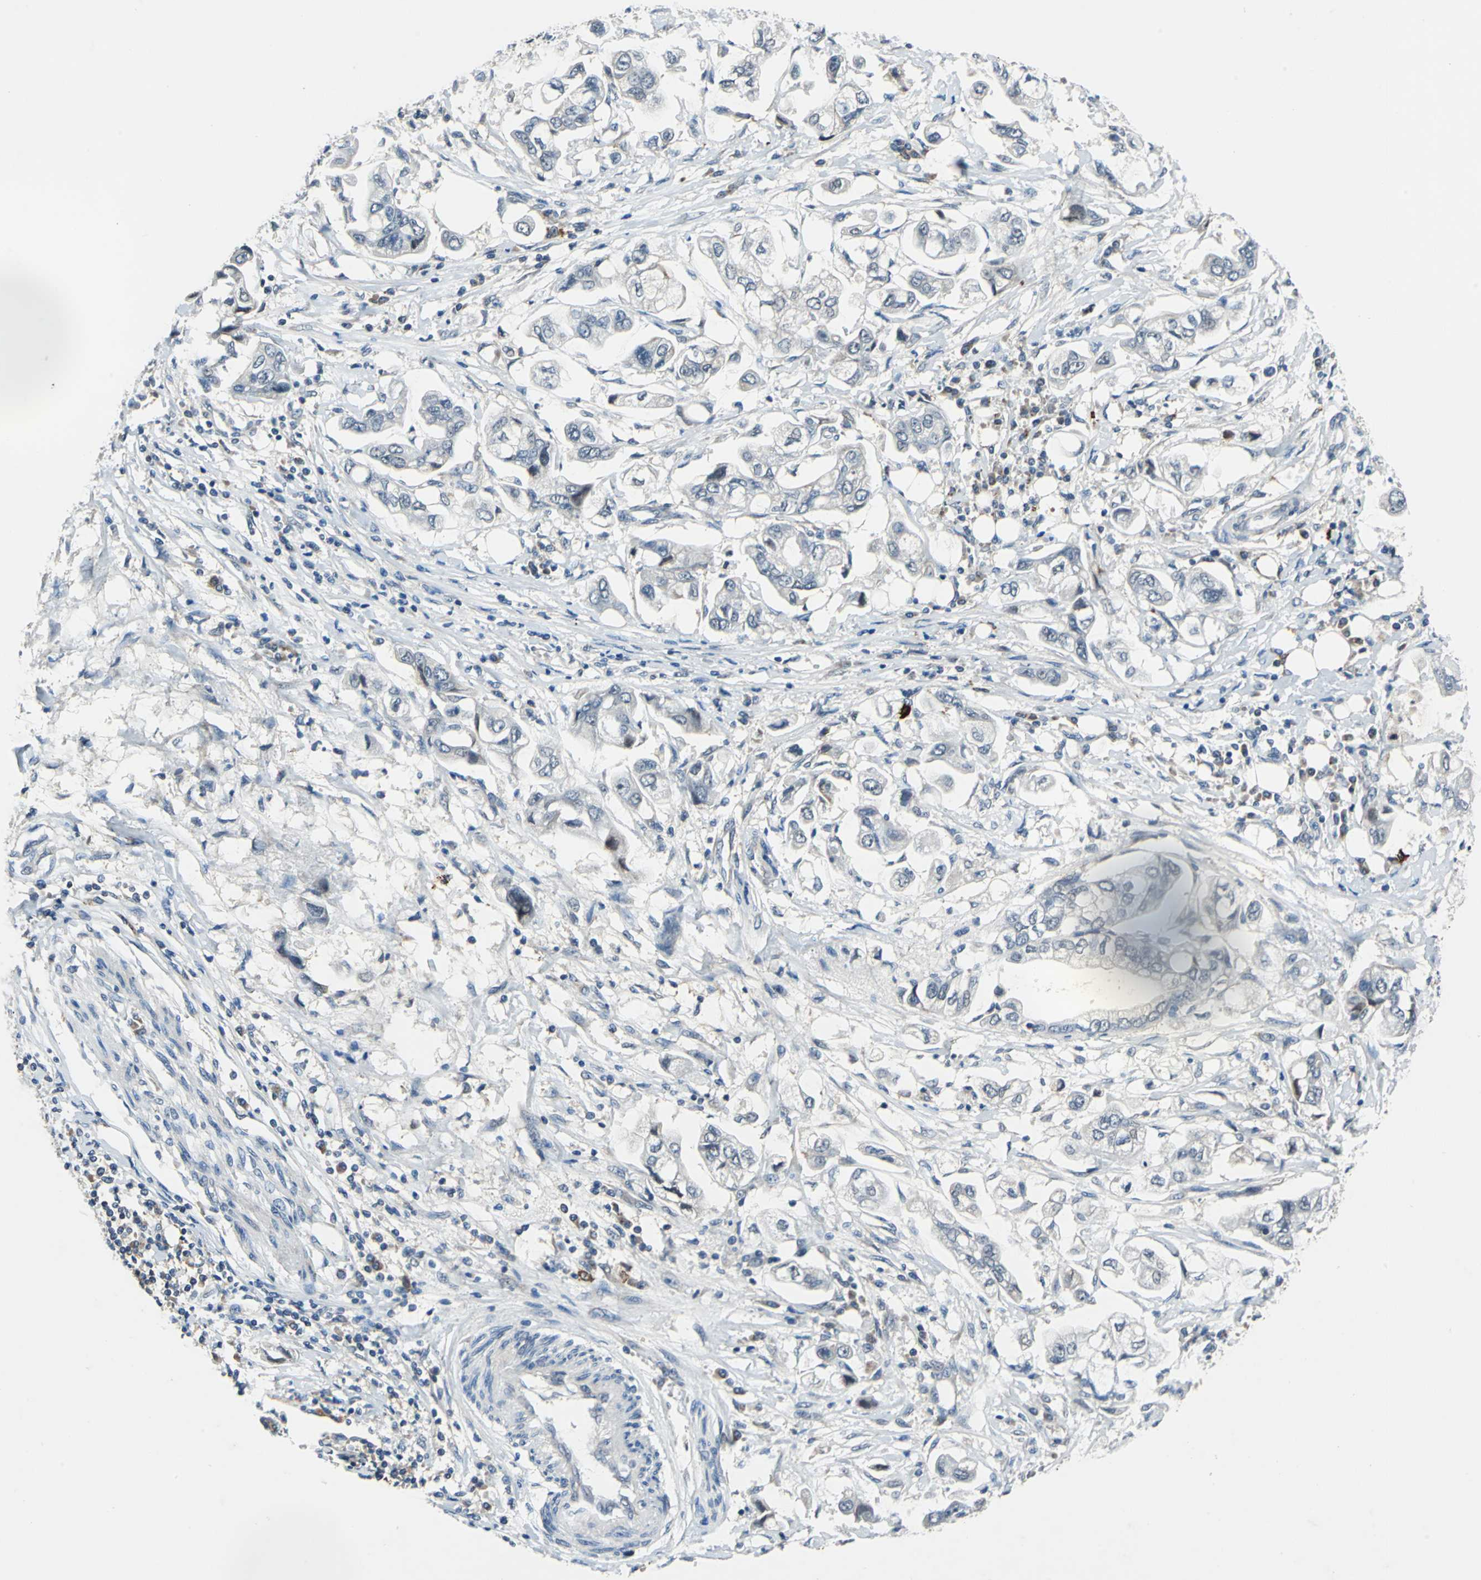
{"staining": {"intensity": "negative", "quantity": "none", "location": "none"}, "tissue": "stomach cancer", "cell_type": "Tumor cells", "image_type": "cancer", "snomed": [{"axis": "morphology", "description": "Adenocarcinoma, NOS"}, {"axis": "topography", "description": "Stomach"}], "caption": "There is no significant staining in tumor cells of adenocarcinoma (stomach). (DAB immunohistochemistry (IHC) with hematoxylin counter stain).", "gene": "SLC19A2", "patient": {"sex": "male", "age": 62}}